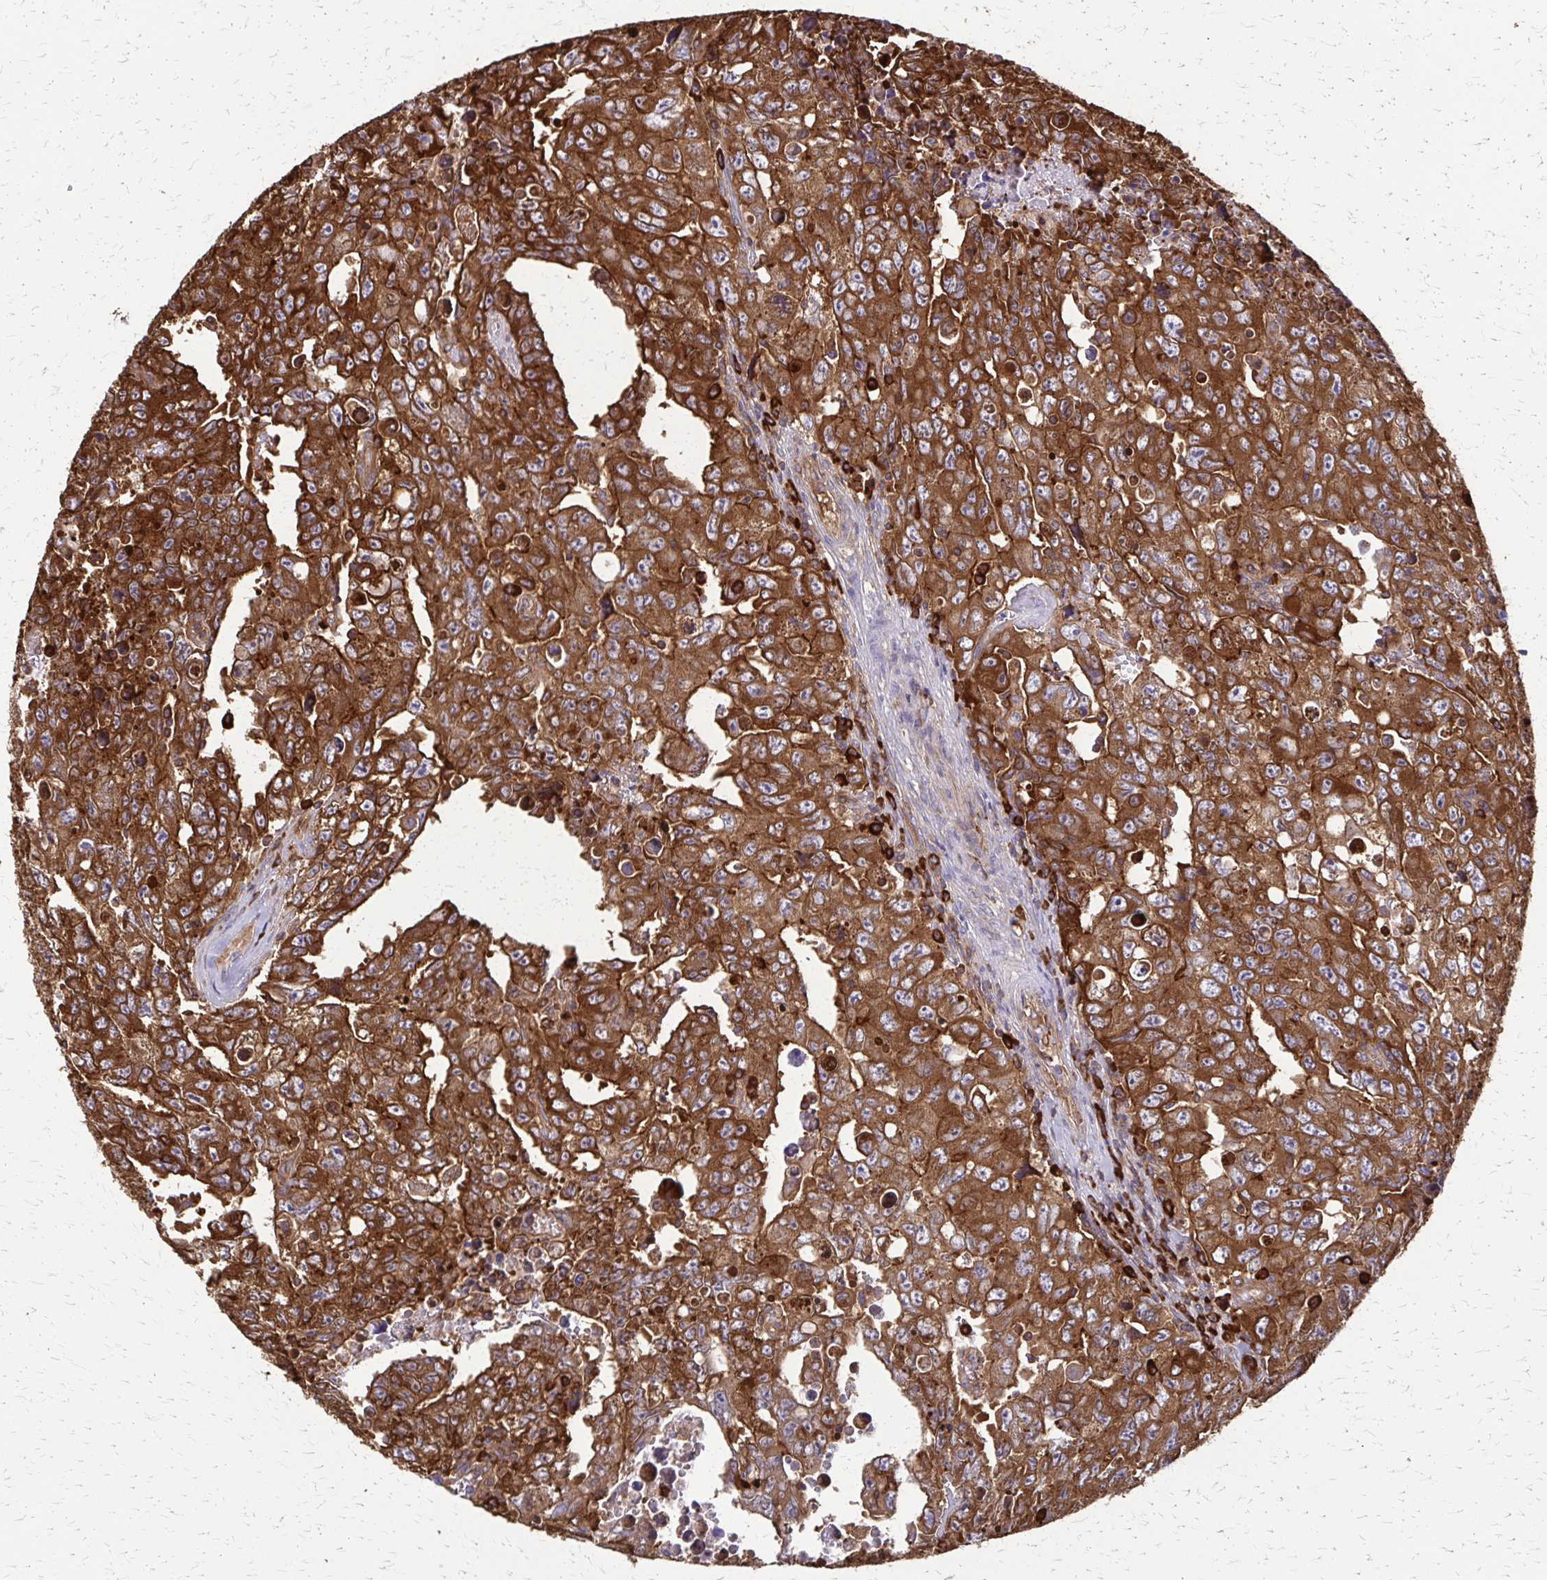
{"staining": {"intensity": "strong", "quantity": ">75%", "location": "cytoplasmic/membranous"}, "tissue": "testis cancer", "cell_type": "Tumor cells", "image_type": "cancer", "snomed": [{"axis": "morphology", "description": "Carcinoma, Embryonal, NOS"}, {"axis": "topography", "description": "Testis"}], "caption": "Immunohistochemical staining of embryonal carcinoma (testis) displays high levels of strong cytoplasmic/membranous protein staining in about >75% of tumor cells. Using DAB (3,3'-diaminobenzidine) (brown) and hematoxylin (blue) stains, captured at high magnification using brightfield microscopy.", "gene": "EEF2", "patient": {"sex": "male", "age": 24}}